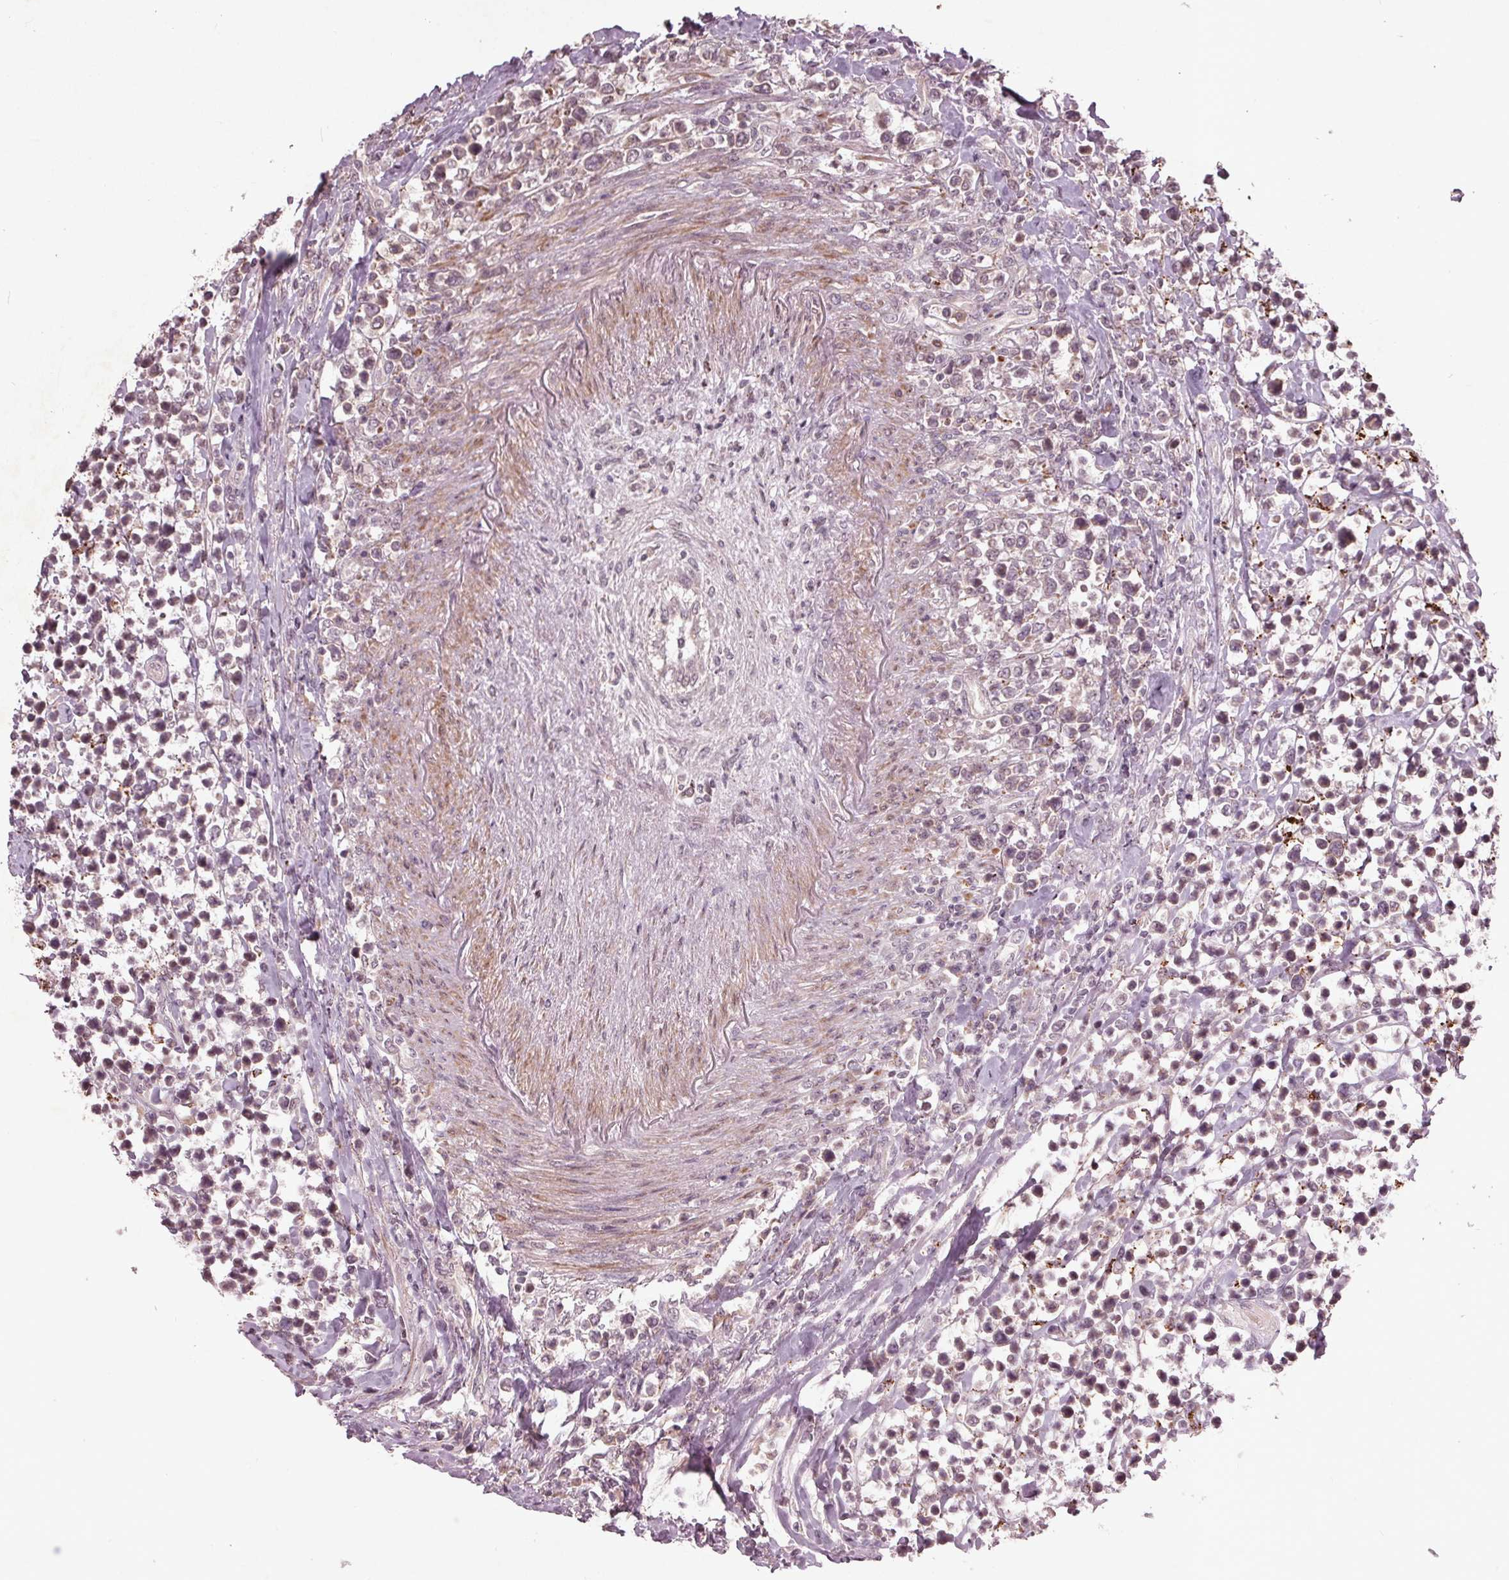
{"staining": {"intensity": "negative", "quantity": "none", "location": "none"}, "tissue": "lymphoma", "cell_type": "Tumor cells", "image_type": "cancer", "snomed": [{"axis": "morphology", "description": "Malignant lymphoma, non-Hodgkin's type, High grade"}, {"axis": "topography", "description": "Soft tissue"}], "caption": "A photomicrograph of lymphoma stained for a protein demonstrates no brown staining in tumor cells.", "gene": "CDKL4", "patient": {"sex": "female", "age": 56}}